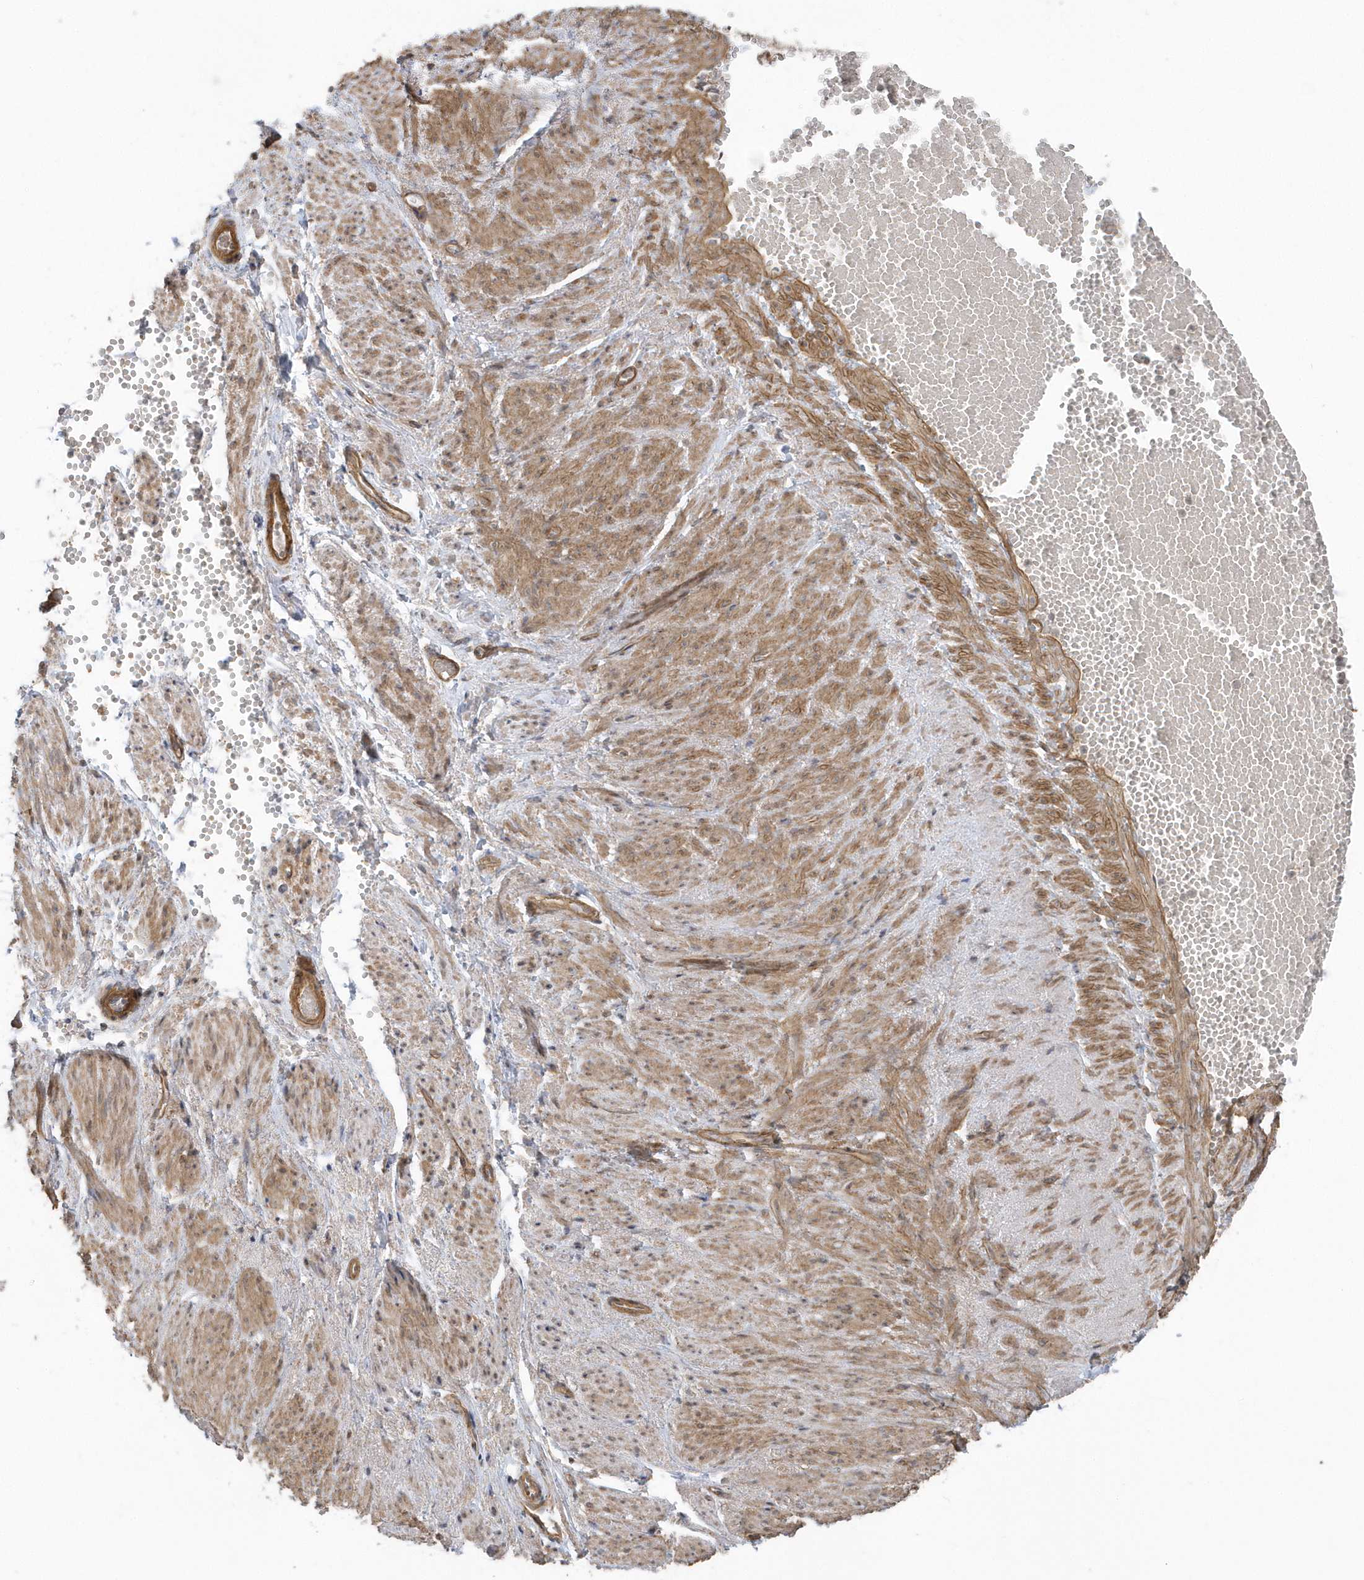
{"staining": {"intensity": "strong", "quantity": ">75%", "location": "cytoplasmic/membranous"}, "tissue": "adipose tissue", "cell_type": "Adipocytes", "image_type": "normal", "snomed": [{"axis": "morphology", "description": "Normal tissue, NOS"}, {"axis": "topography", "description": "Smooth muscle"}, {"axis": "topography", "description": "Peripheral nerve tissue"}], "caption": "Unremarkable adipose tissue exhibits strong cytoplasmic/membranous positivity in about >75% of adipocytes, visualized by immunohistochemistry.", "gene": "ACTR1A", "patient": {"sex": "female", "age": 39}}